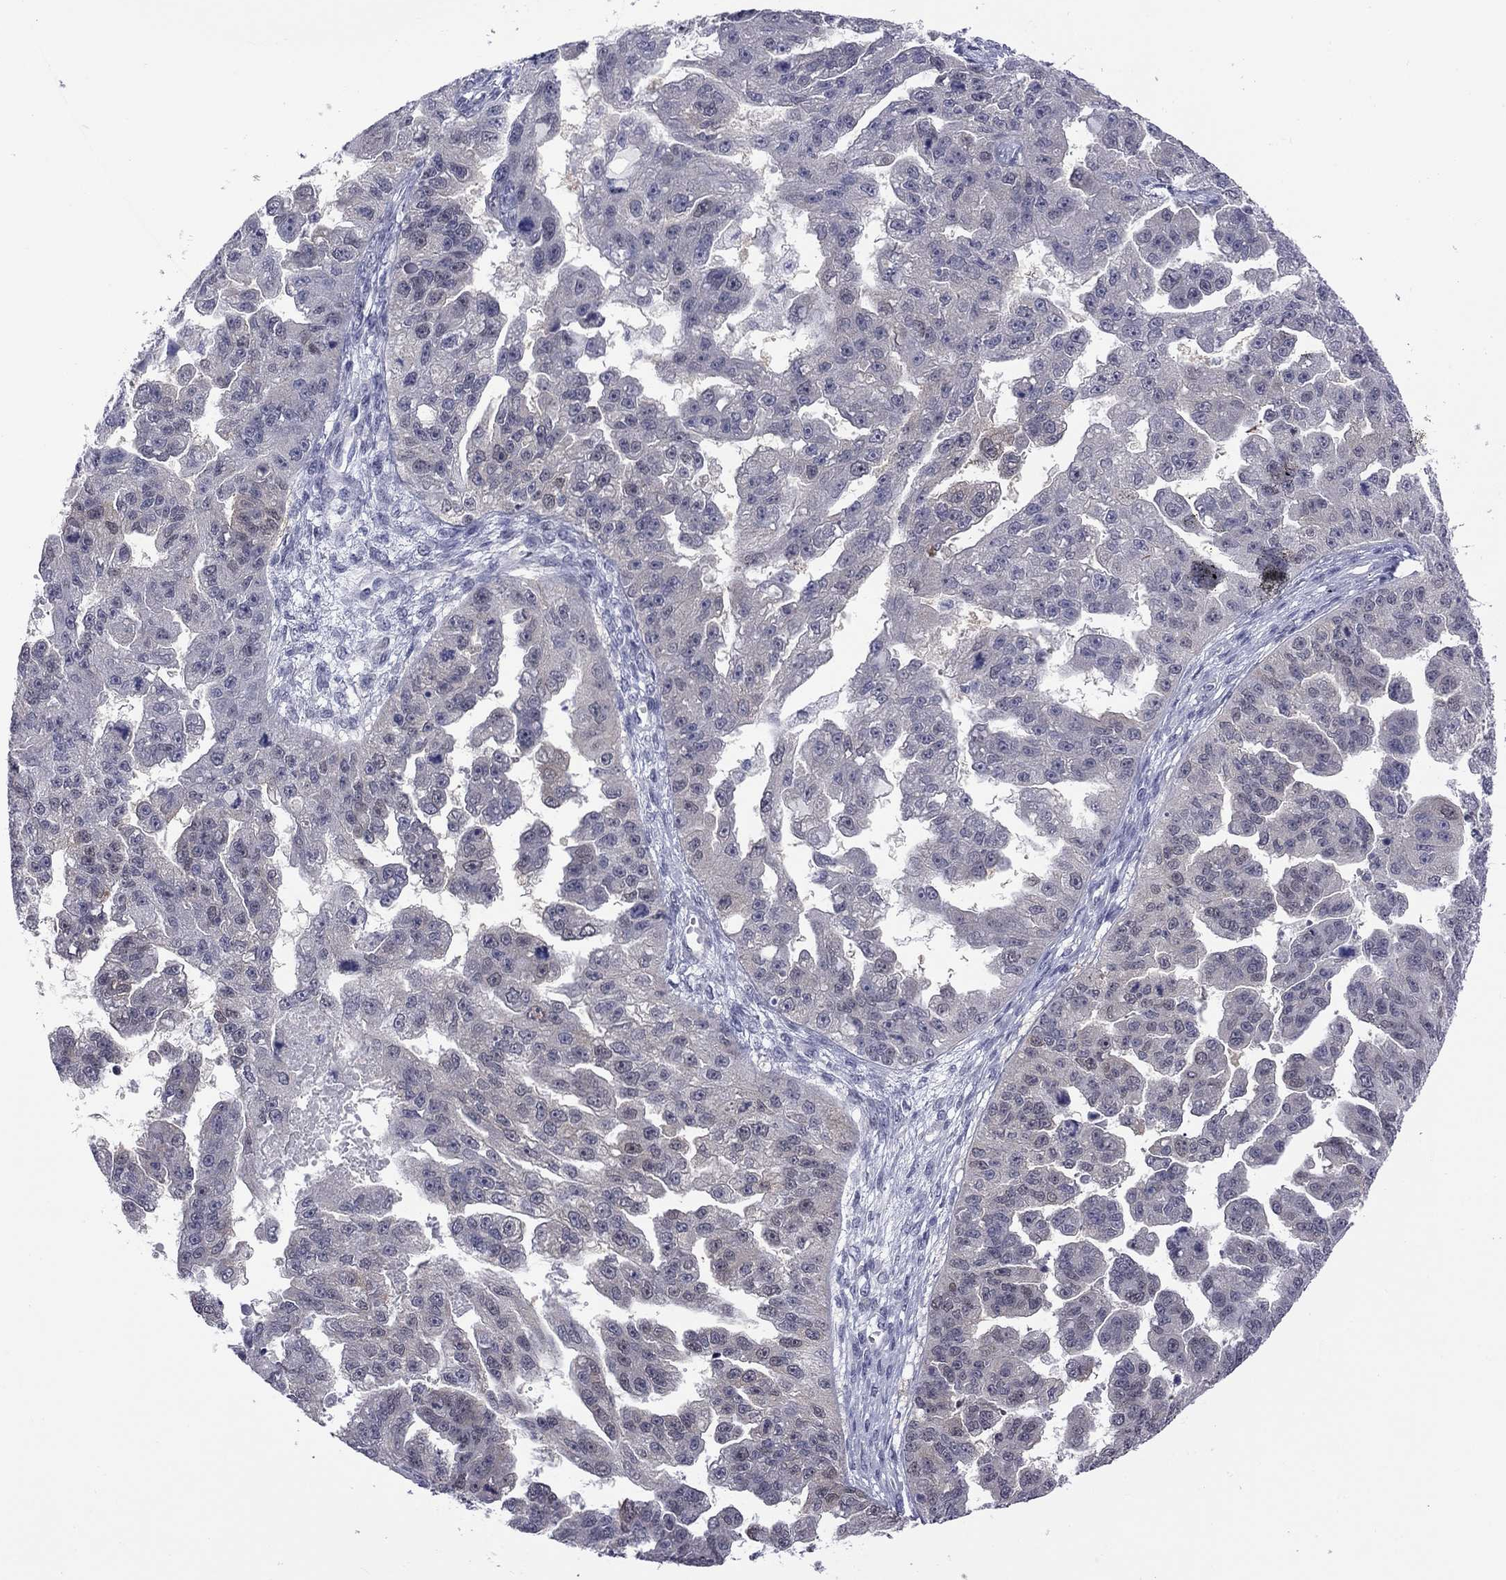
{"staining": {"intensity": "weak", "quantity": "<25%", "location": "cytoplasmic/membranous"}, "tissue": "ovarian cancer", "cell_type": "Tumor cells", "image_type": "cancer", "snomed": [{"axis": "morphology", "description": "Cystadenocarcinoma, serous, NOS"}, {"axis": "topography", "description": "Ovary"}], "caption": "DAB (3,3'-diaminobenzidine) immunohistochemical staining of serous cystadenocarcinoma (ovarian) exhibits no significant expression in tumor cells. The staining is performed using DAB brown chromogen with nuclei counter-stained in using hematoxylin.", "gene": "POU5F2", "patient": {"sex": "female", "age": 58}}